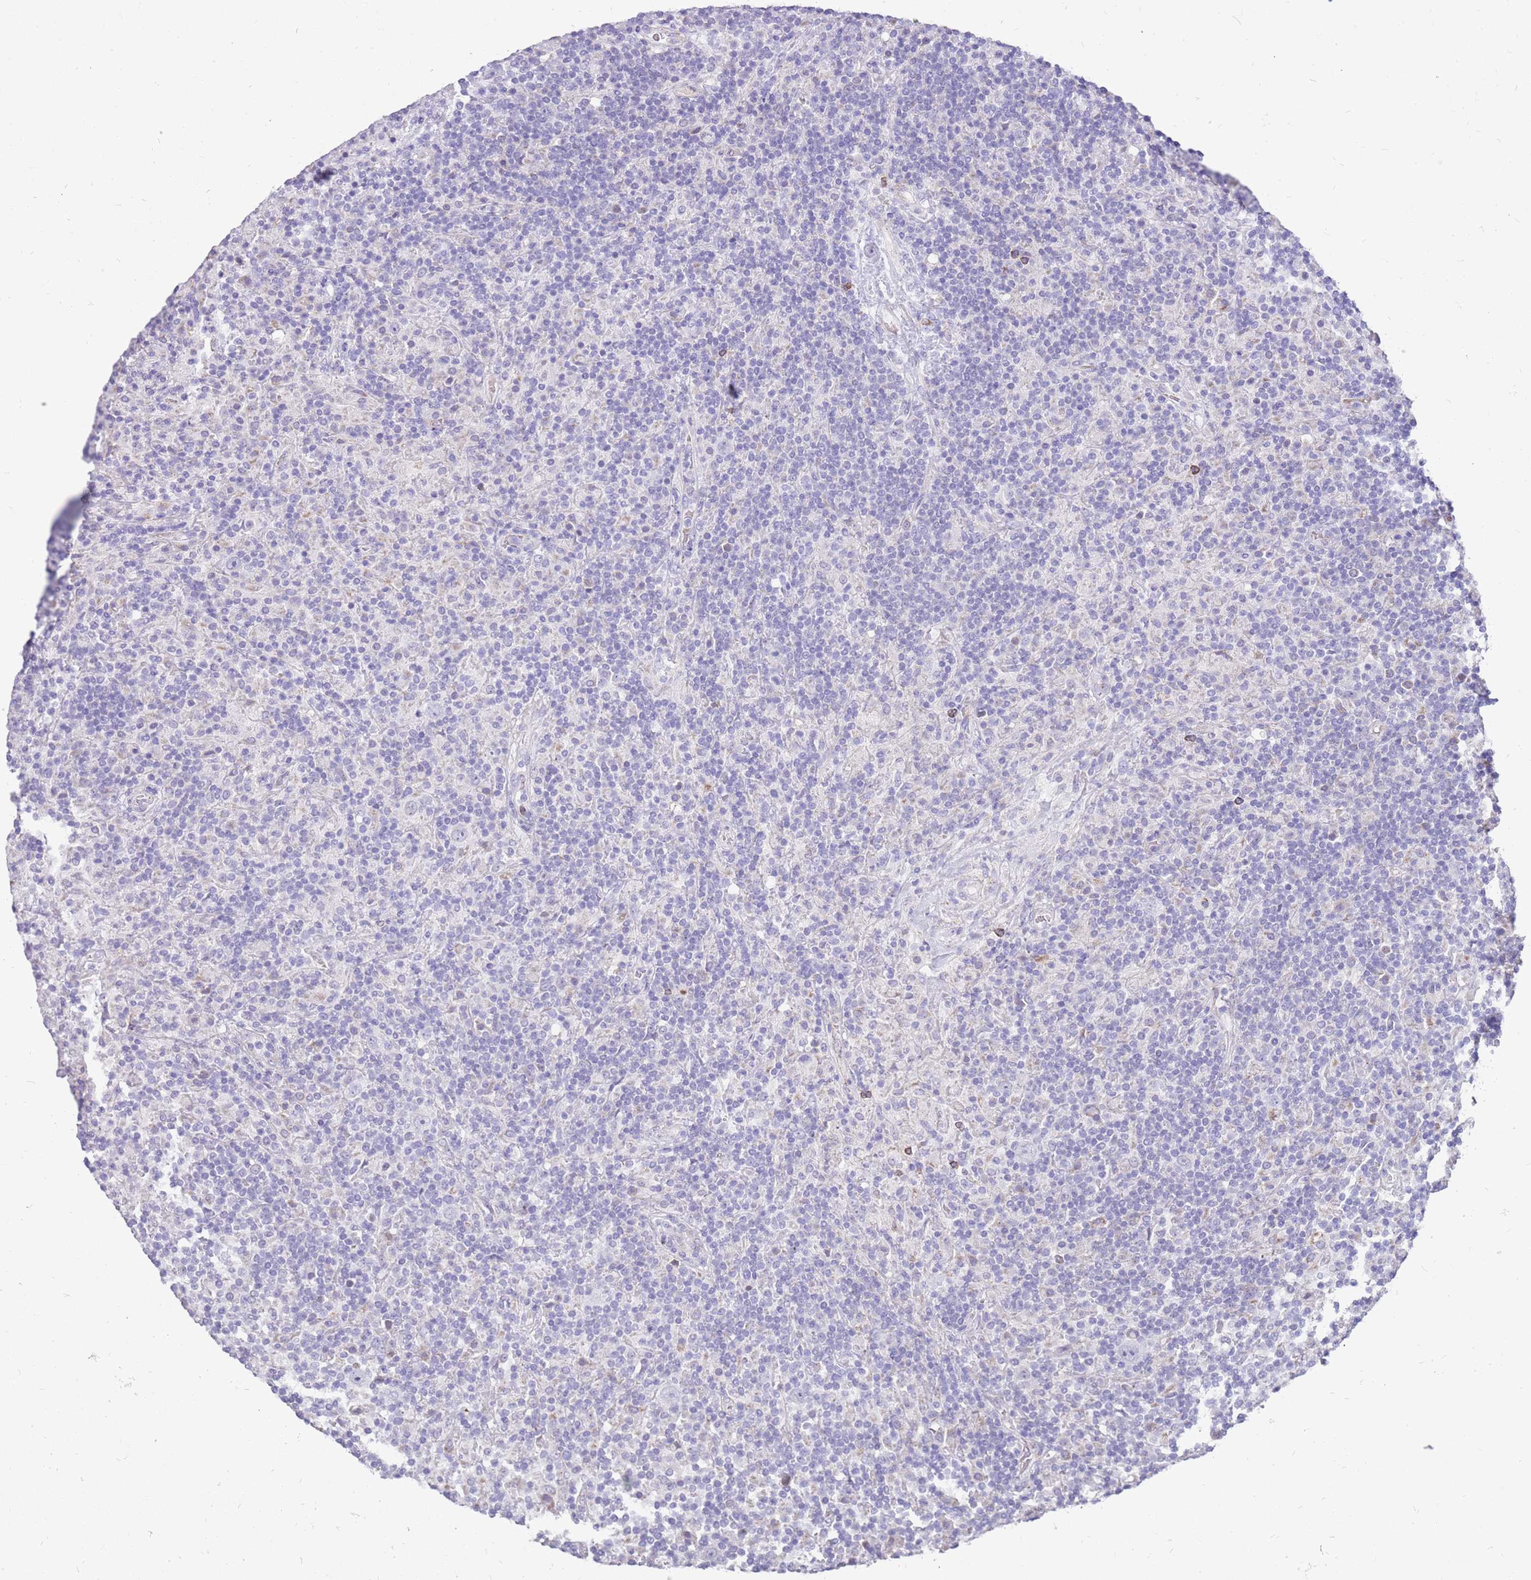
{"staining": {"intensity": "negative", "quantity": "none", "location": "none"}, "tissue": "lymphoma", "cell_type": "Tumor cells", "image_type": "cancer", "snomed": [{"axis": "morphology", "description": "Hodgkin's disease, NOS"}, {"axis": "topography", "description": "Lymph node"}], "caption": "Tumor cells show no significant protein expression in lymphoma.", "gene": "PCNX1", "patient": {"sex": "male", "age": 70}}